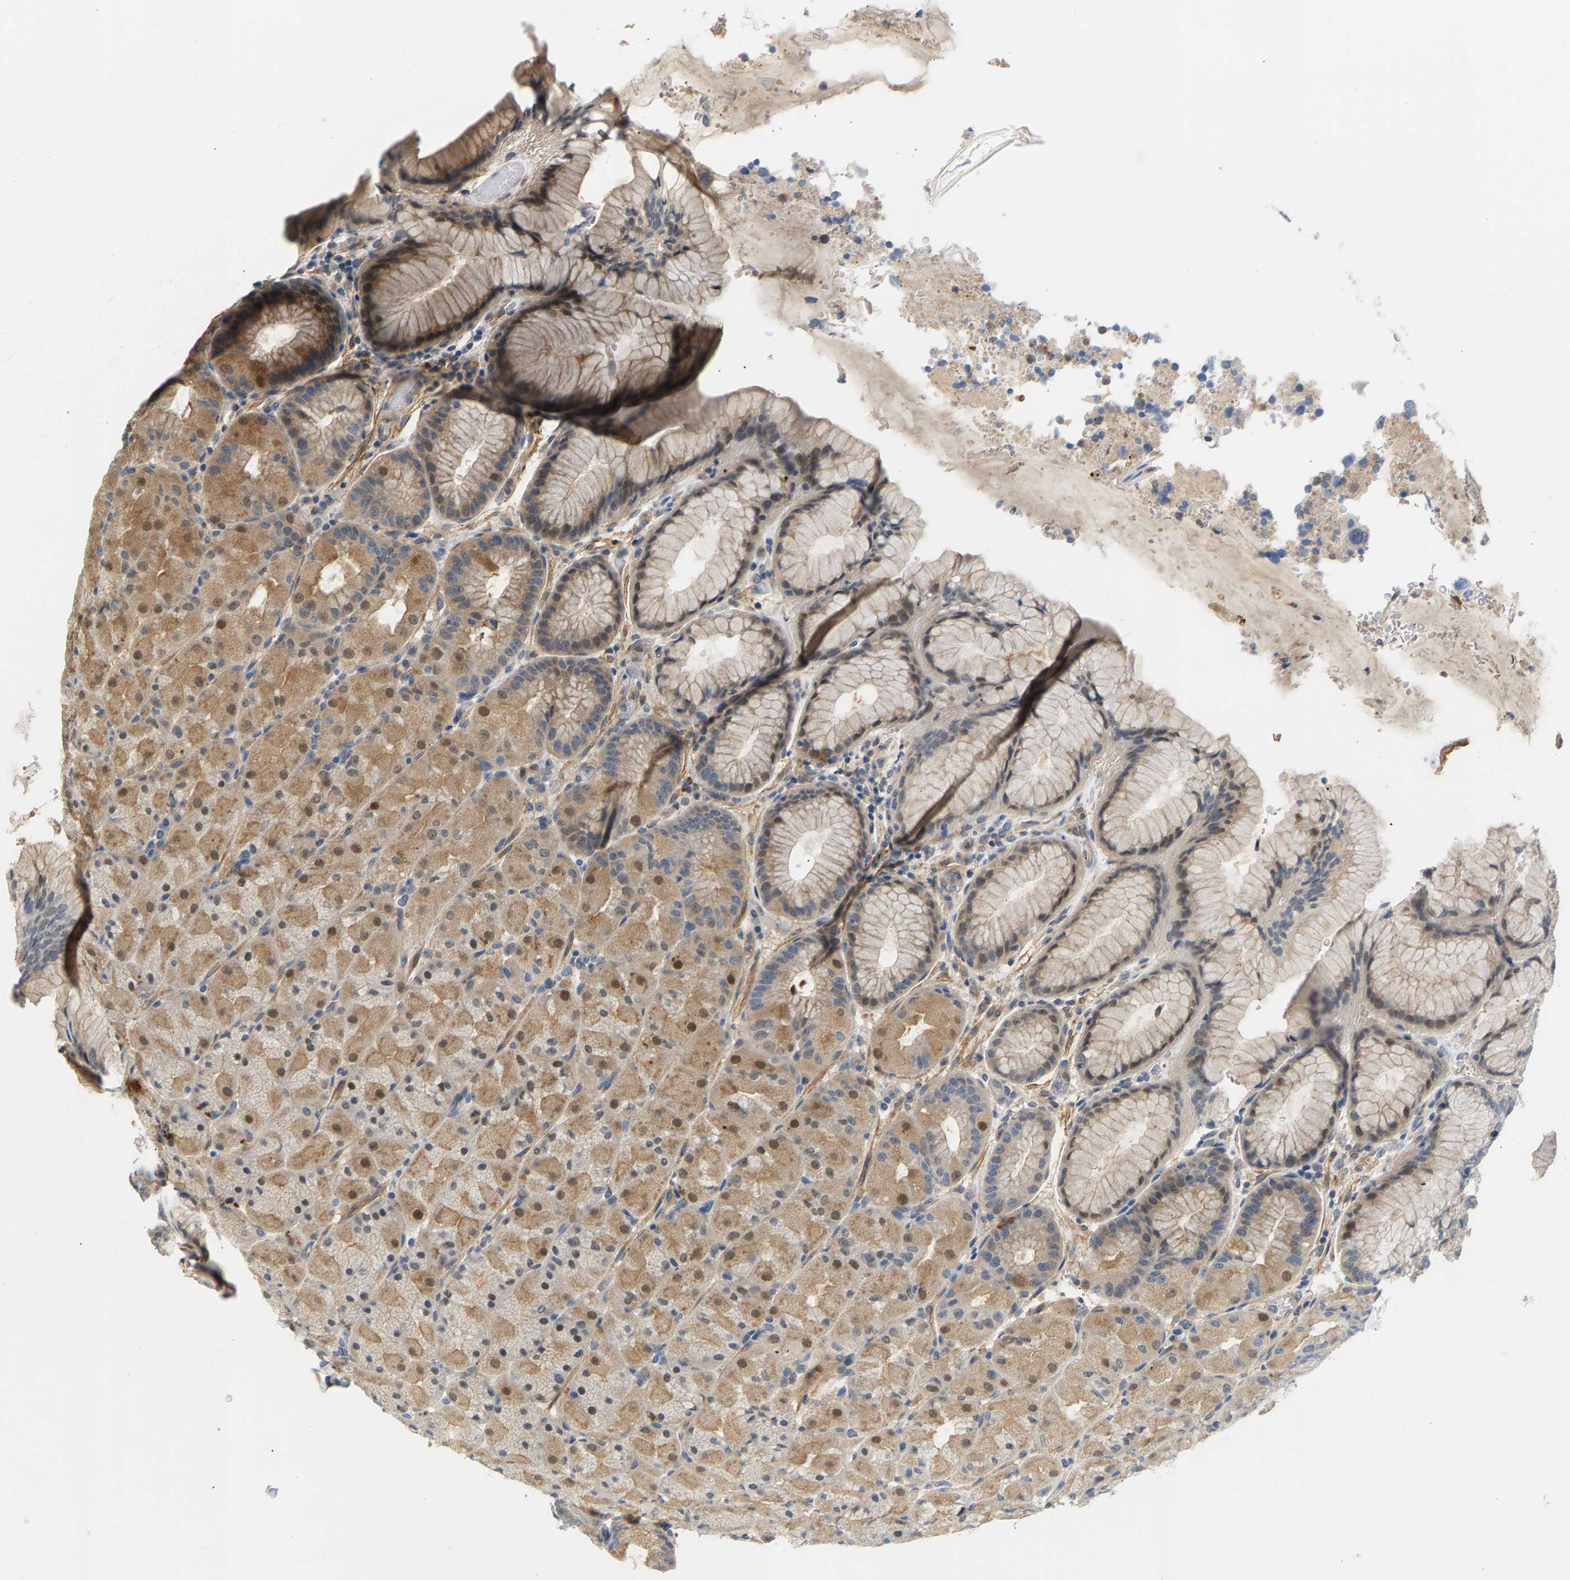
{"staining": {"intensity": "moderate", "quantity": "25%-75%", "location": "cytoplasmic/membranous,nuclear"}, "tissue": "stomach", "cell_type": "Glandular cells", "image_type": "normal", "snomed": [{"axis": "morphology", "description": "Normal tissue, NOS"}, {"axis": "topography", "description": "Stomach, upper"}, {"axis": "topography", "description": "Stomach"}], "caption": "A high-resolution photomicrograph shows immunohistochemistry staining of unremarkable stomach, which exhibits moderate cytoplasmic/membranous,nuclear staining in approximately 25%-75% of glandular cells.", "gene": "KRTAP27", "patient": {"sex": "male", "age": 48}}